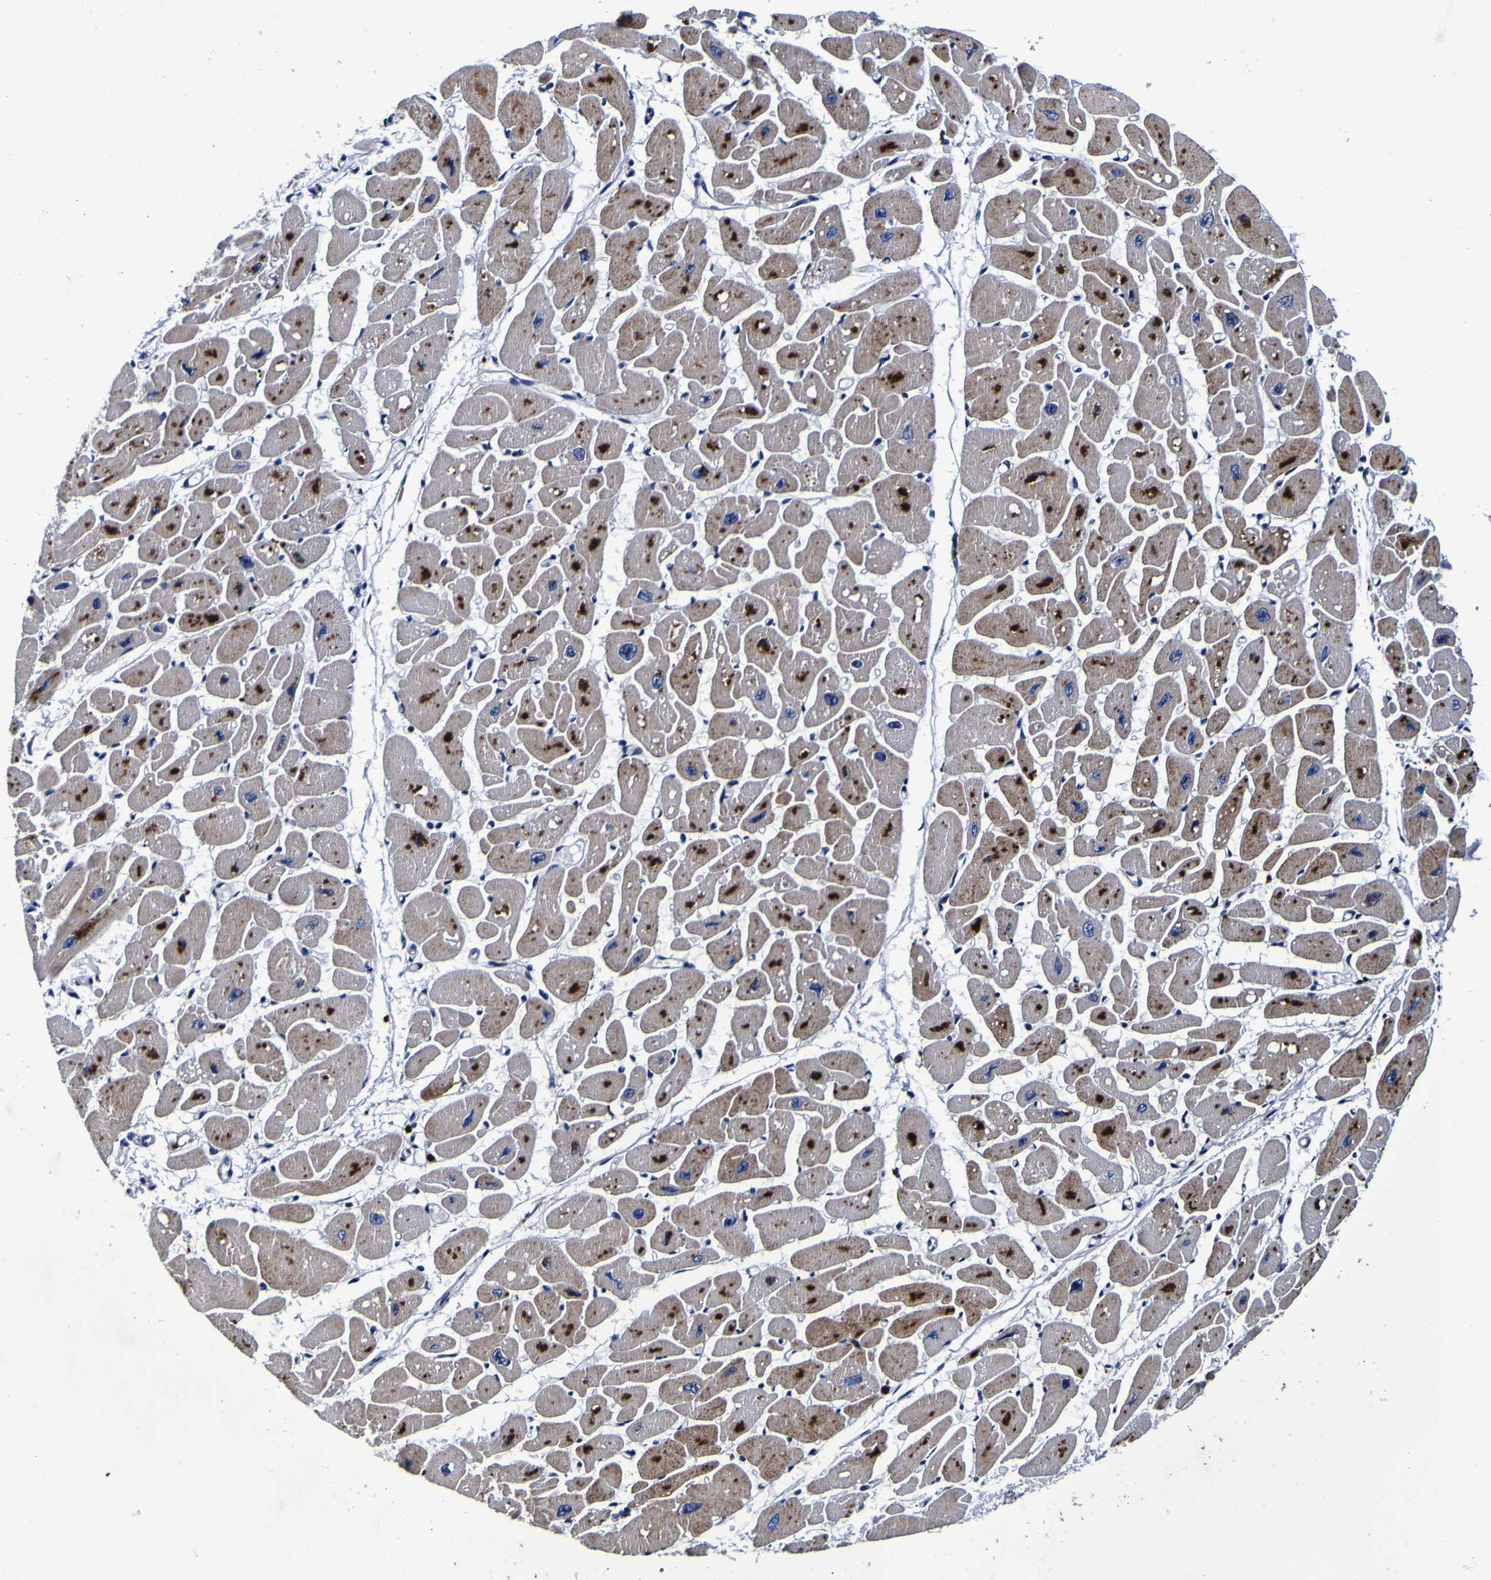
{"staining": {"intensity": "strong", "quantity": "25%-75%", "location": "cytoplasmic/membranous"}, "tissue": "heart muscle", "cell_type": "Cardiomyocytes", "image_type": "normal", "snomed": [{"axis": "morphology", "description": "Normal tissue, NOS"}, {"axis": "topography", "description": "Heart"}], "caption": "This photomicrograph reveals IHC staining of normal human heart muscle, with high strong cytoplasmic/membranous staining in approximately 25%-75% of cardiomyocytes.", "gene": "PANK4", "patient": {"sex": "female", "age": 54}}